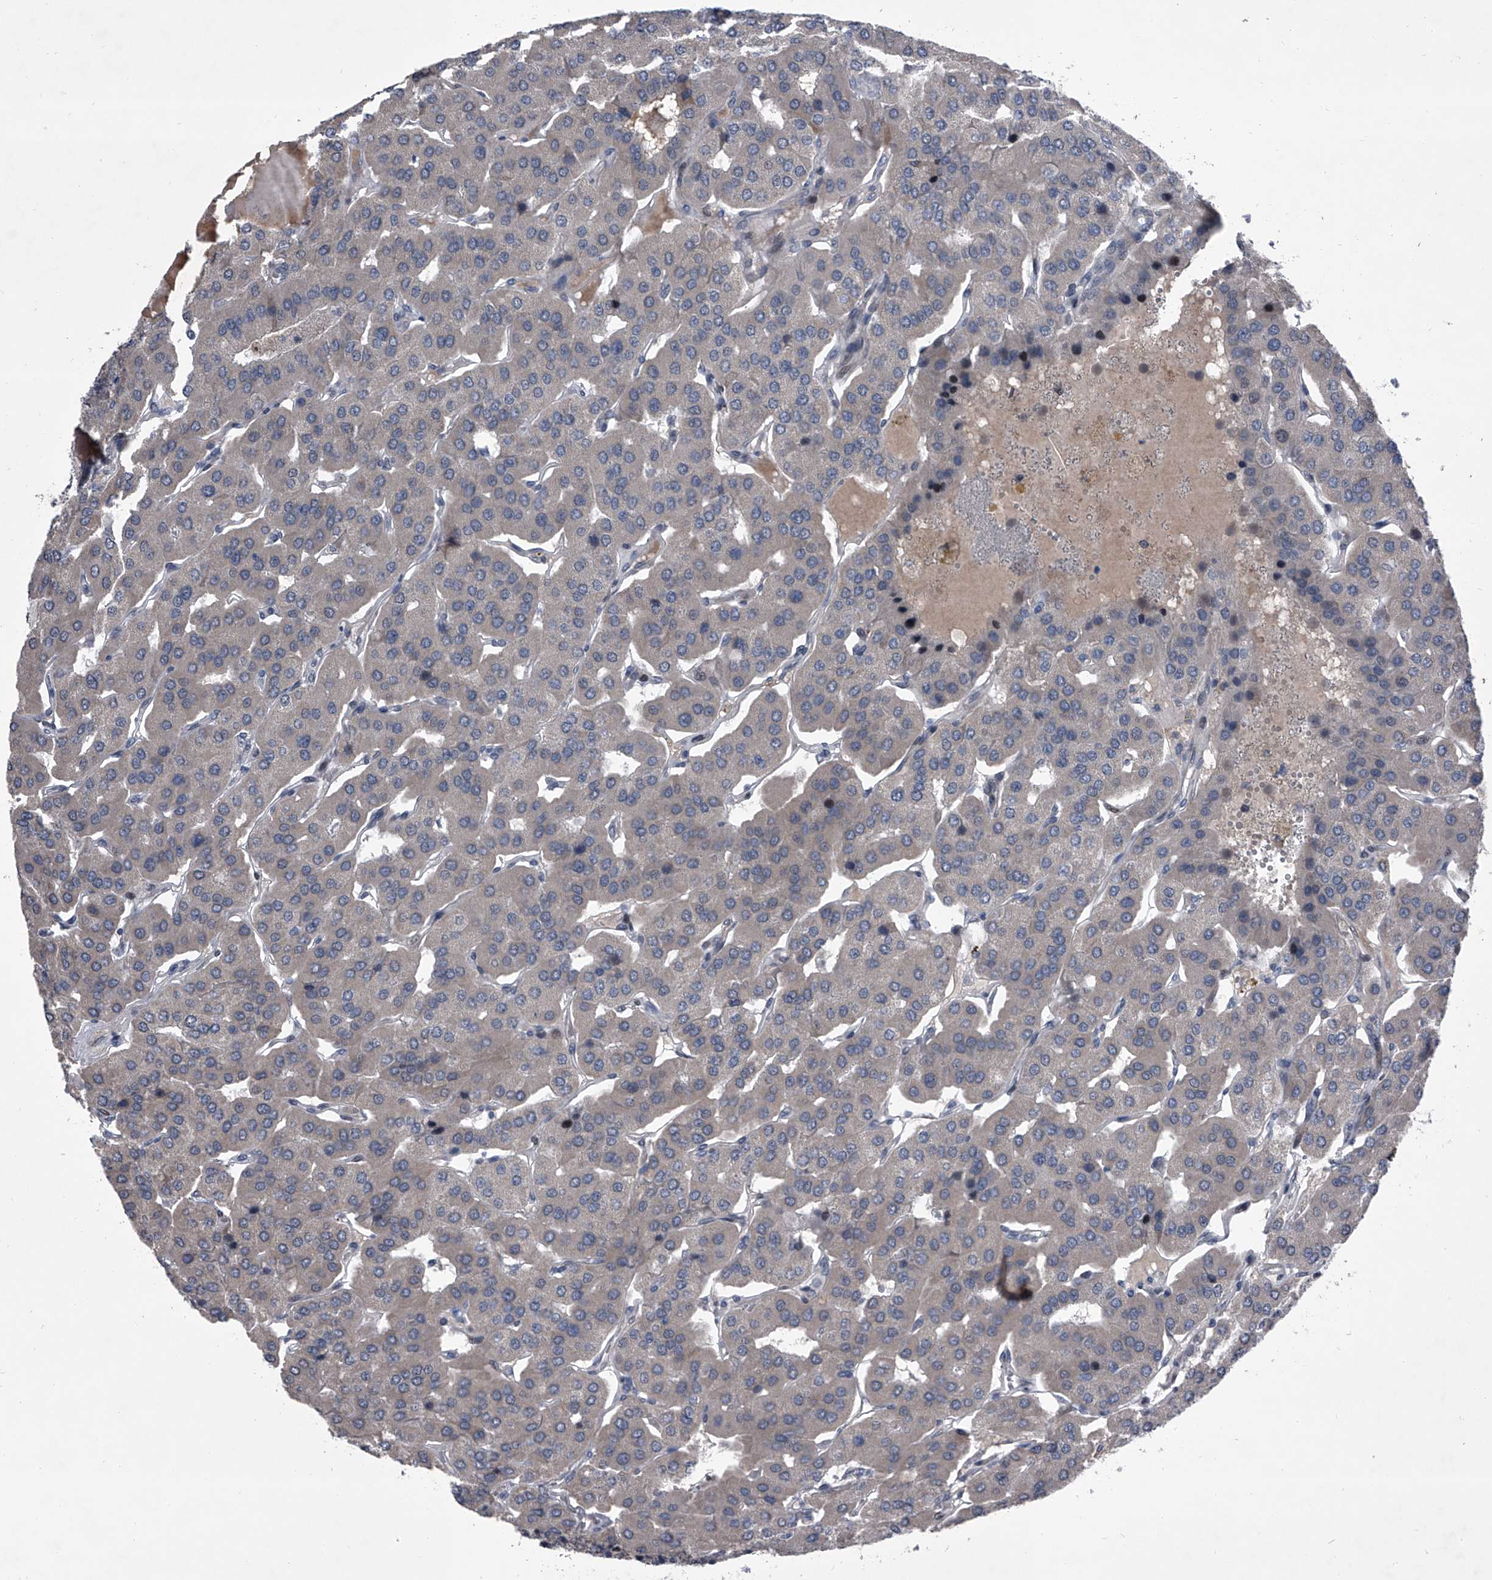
{"staining": {"intensity": "negative", "quantity": "none", "location": "none"}, "tissue": "parathyroid gland", "cell_type": "Glandular cells", "image_type": "normal", "snomed": [{"axis": "morphology", "description": "Normal tissue, NOS"}, {"axis": "morphology", "description": "Adenoma, NOS"}, {"axis": "topography", "description": "Parathyroid gland"}], "caption": "Immunohistochemistry (IHC) of normal human parathyroid gland exhibits no positivity in glandular cells.", "gene": "ELK4", "patient": {"sex": "female", "age": 86}}